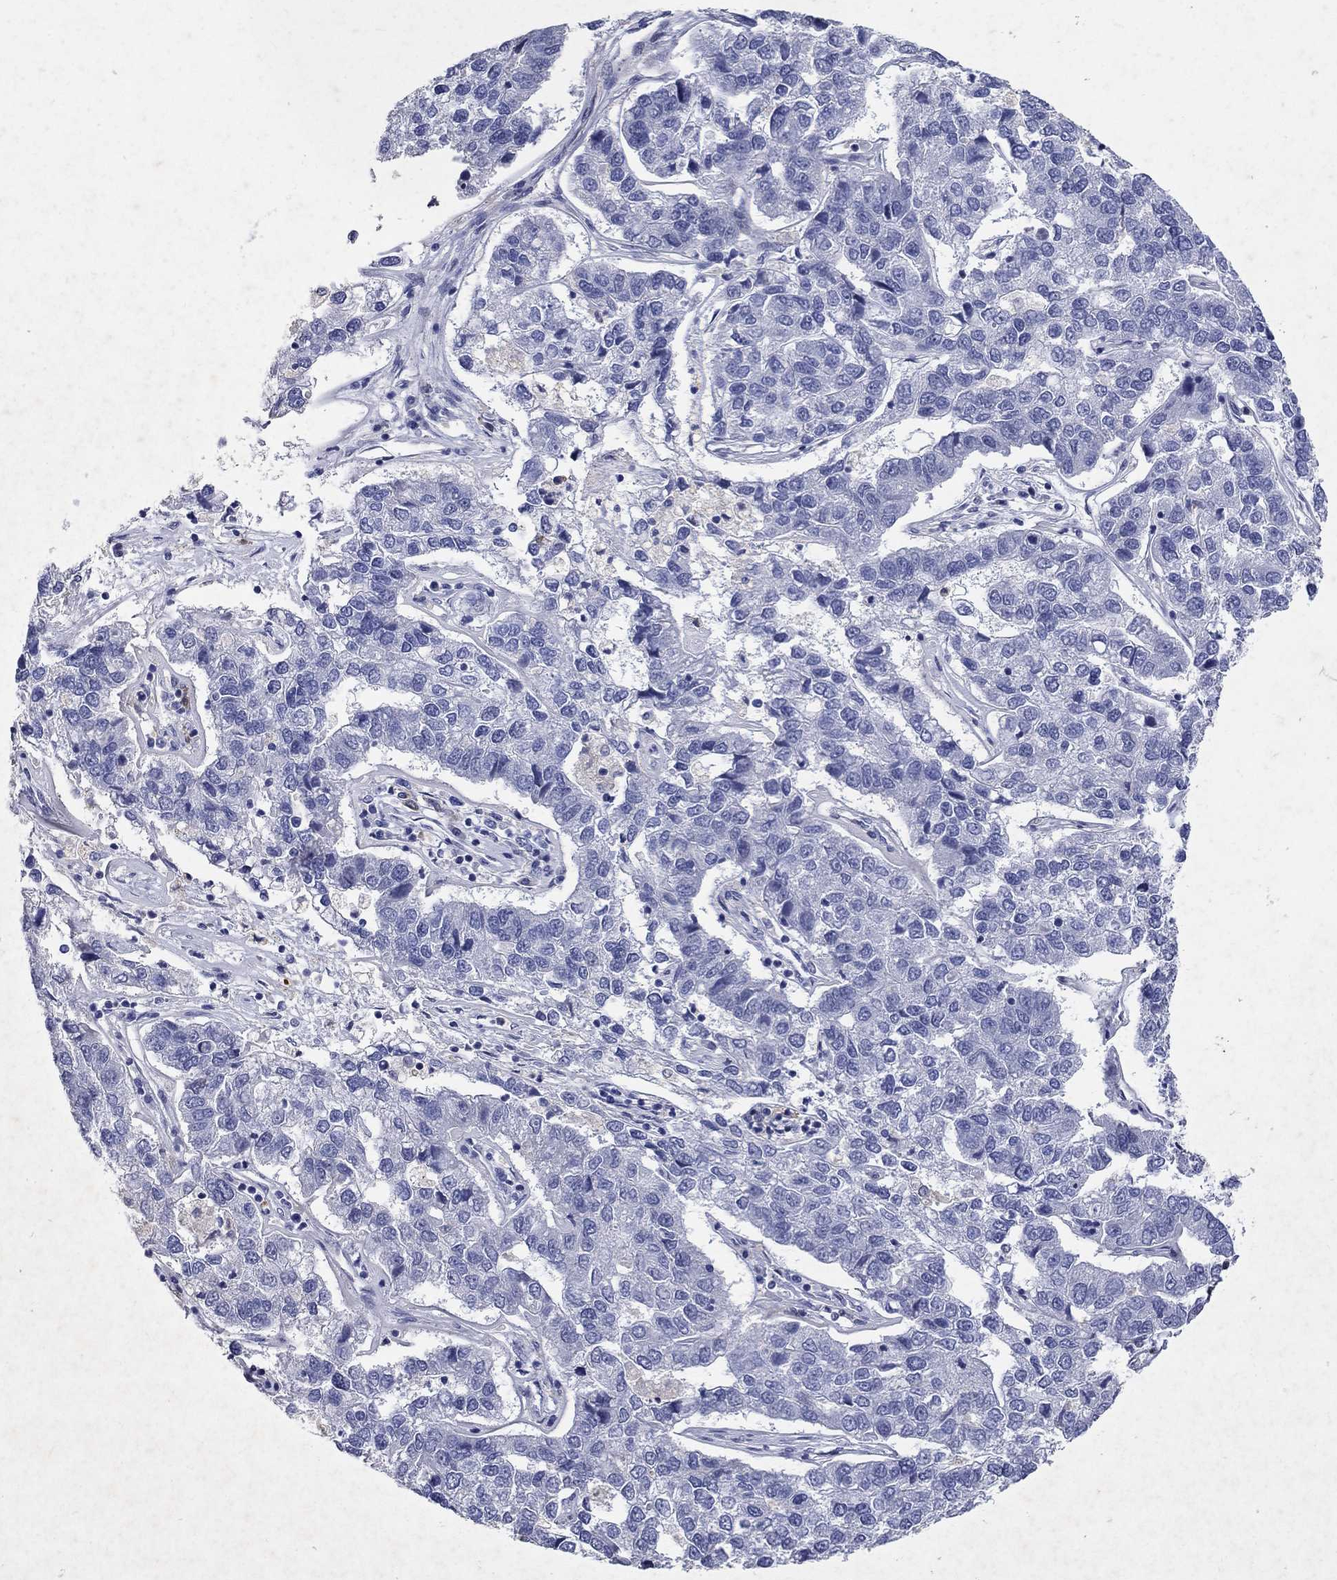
{"staining": {"intensity": "negative", "quantity": "none", "location": "none"}, "tissue": "pancreatic cancer", "cell_type": "Tumor cells", "image_type": "cancer", "snomed": [{"axis": "morphology", "description": "Adenocarcinoma, NOS"}, {"axis": "topography", "description": "Pancreas"}], "caption": "High magnification brightfield microscopy of pancreatic adenocarcinoma stained with DAB (3,3'-diaminobenzidine) (brown) and counterstained with hematoxylin (blue): tumor cells show no significant staining.", "gene": "CETN1", "patient": {"sex": "female", "age": 61}}